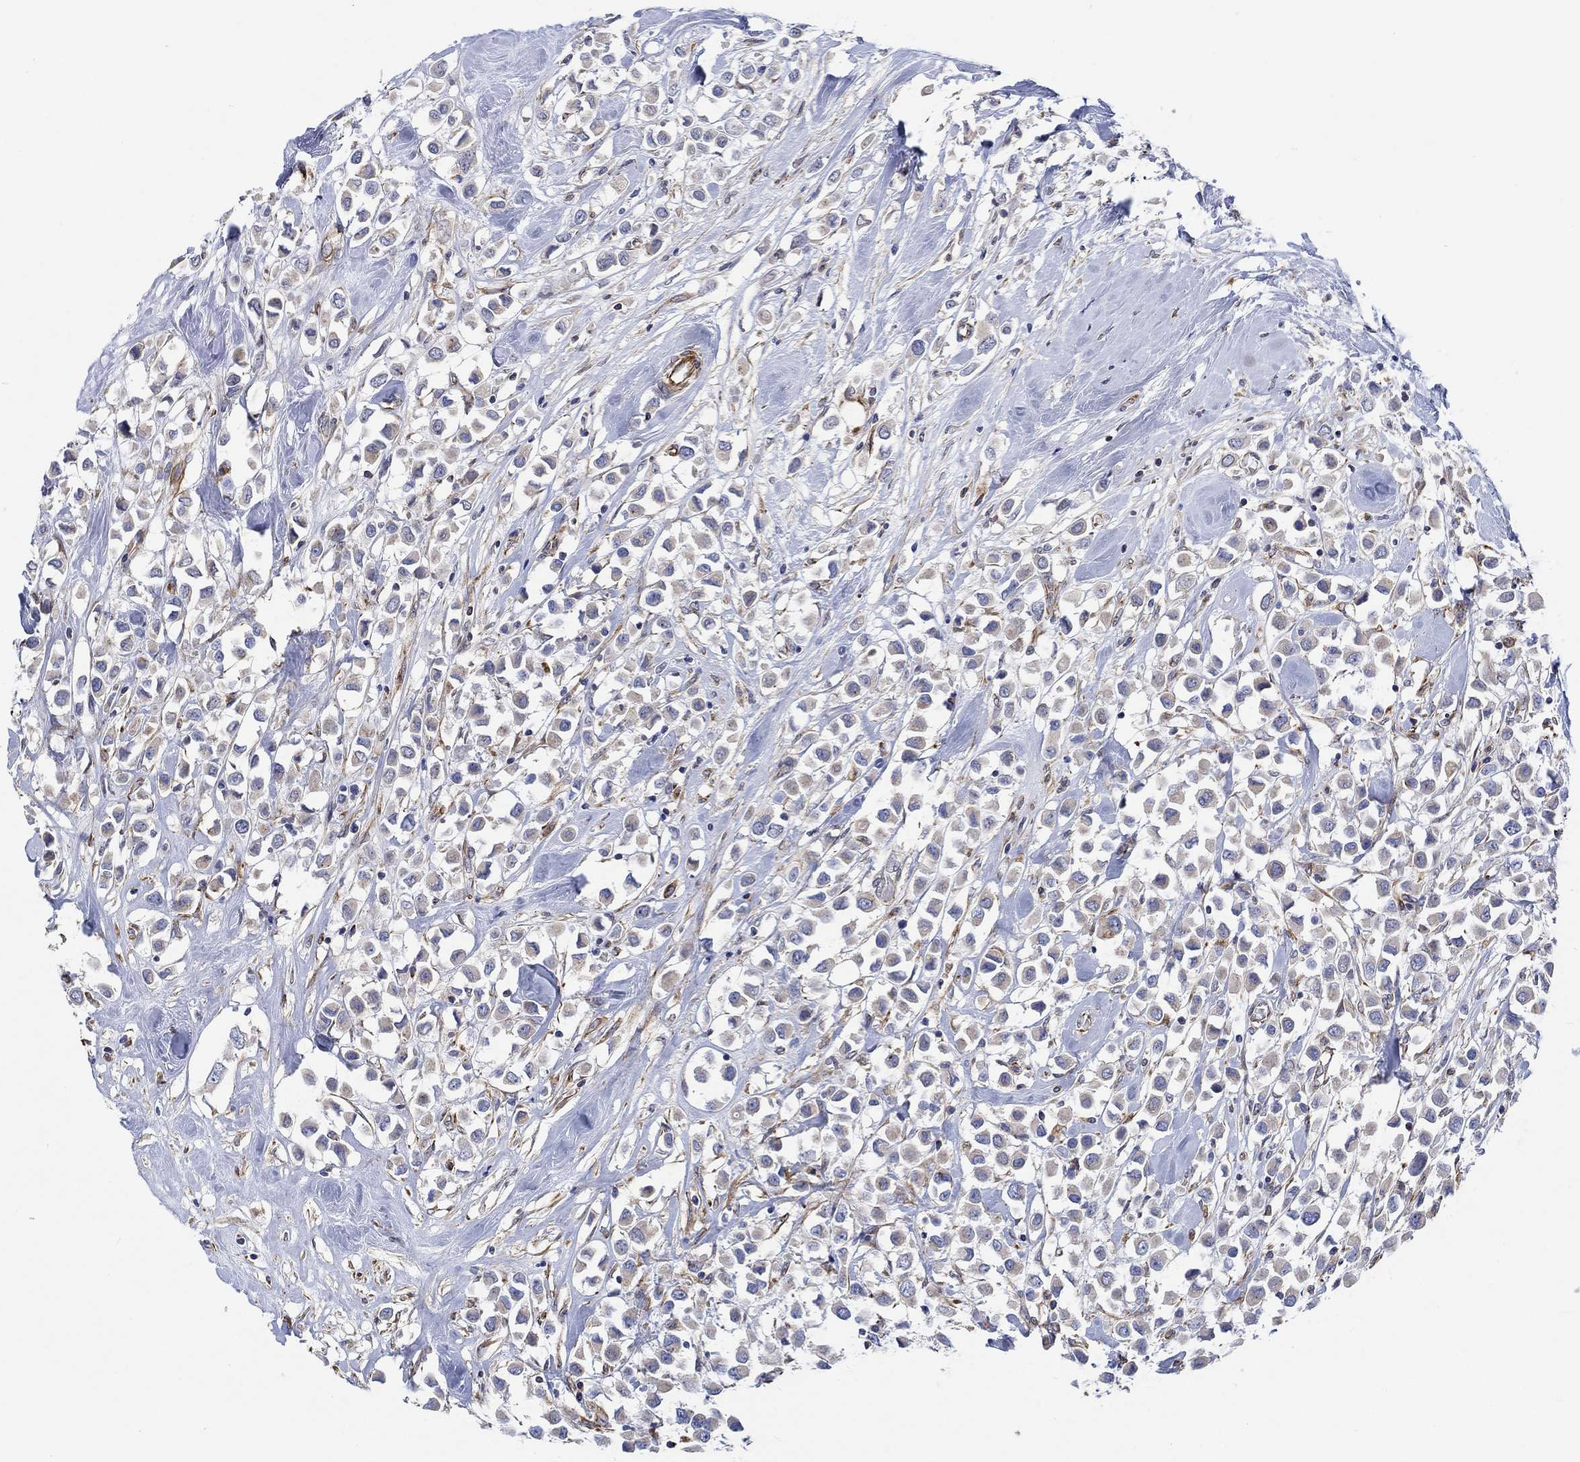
{"staining": {"intensity": "negative", "quantity": "none", "location": "none"}, "tissue": "breast cancer", "cell_type": "Tumor cells", "image_type": "cancer", "snomed": [{"axis": "morphology", "description": "Duct carcinoma"}, {"axis": "topography", "description": "Breast"}], "caption": "This micrograph is of invasive ductal carcinoma (breast) stained with IHC to label a protein in brown with the nuclei are counter-stained blue. There is no positivity in tumor cells.", "gene": "CAMK1D", "patient": {"sex": "female", "age": 61}}